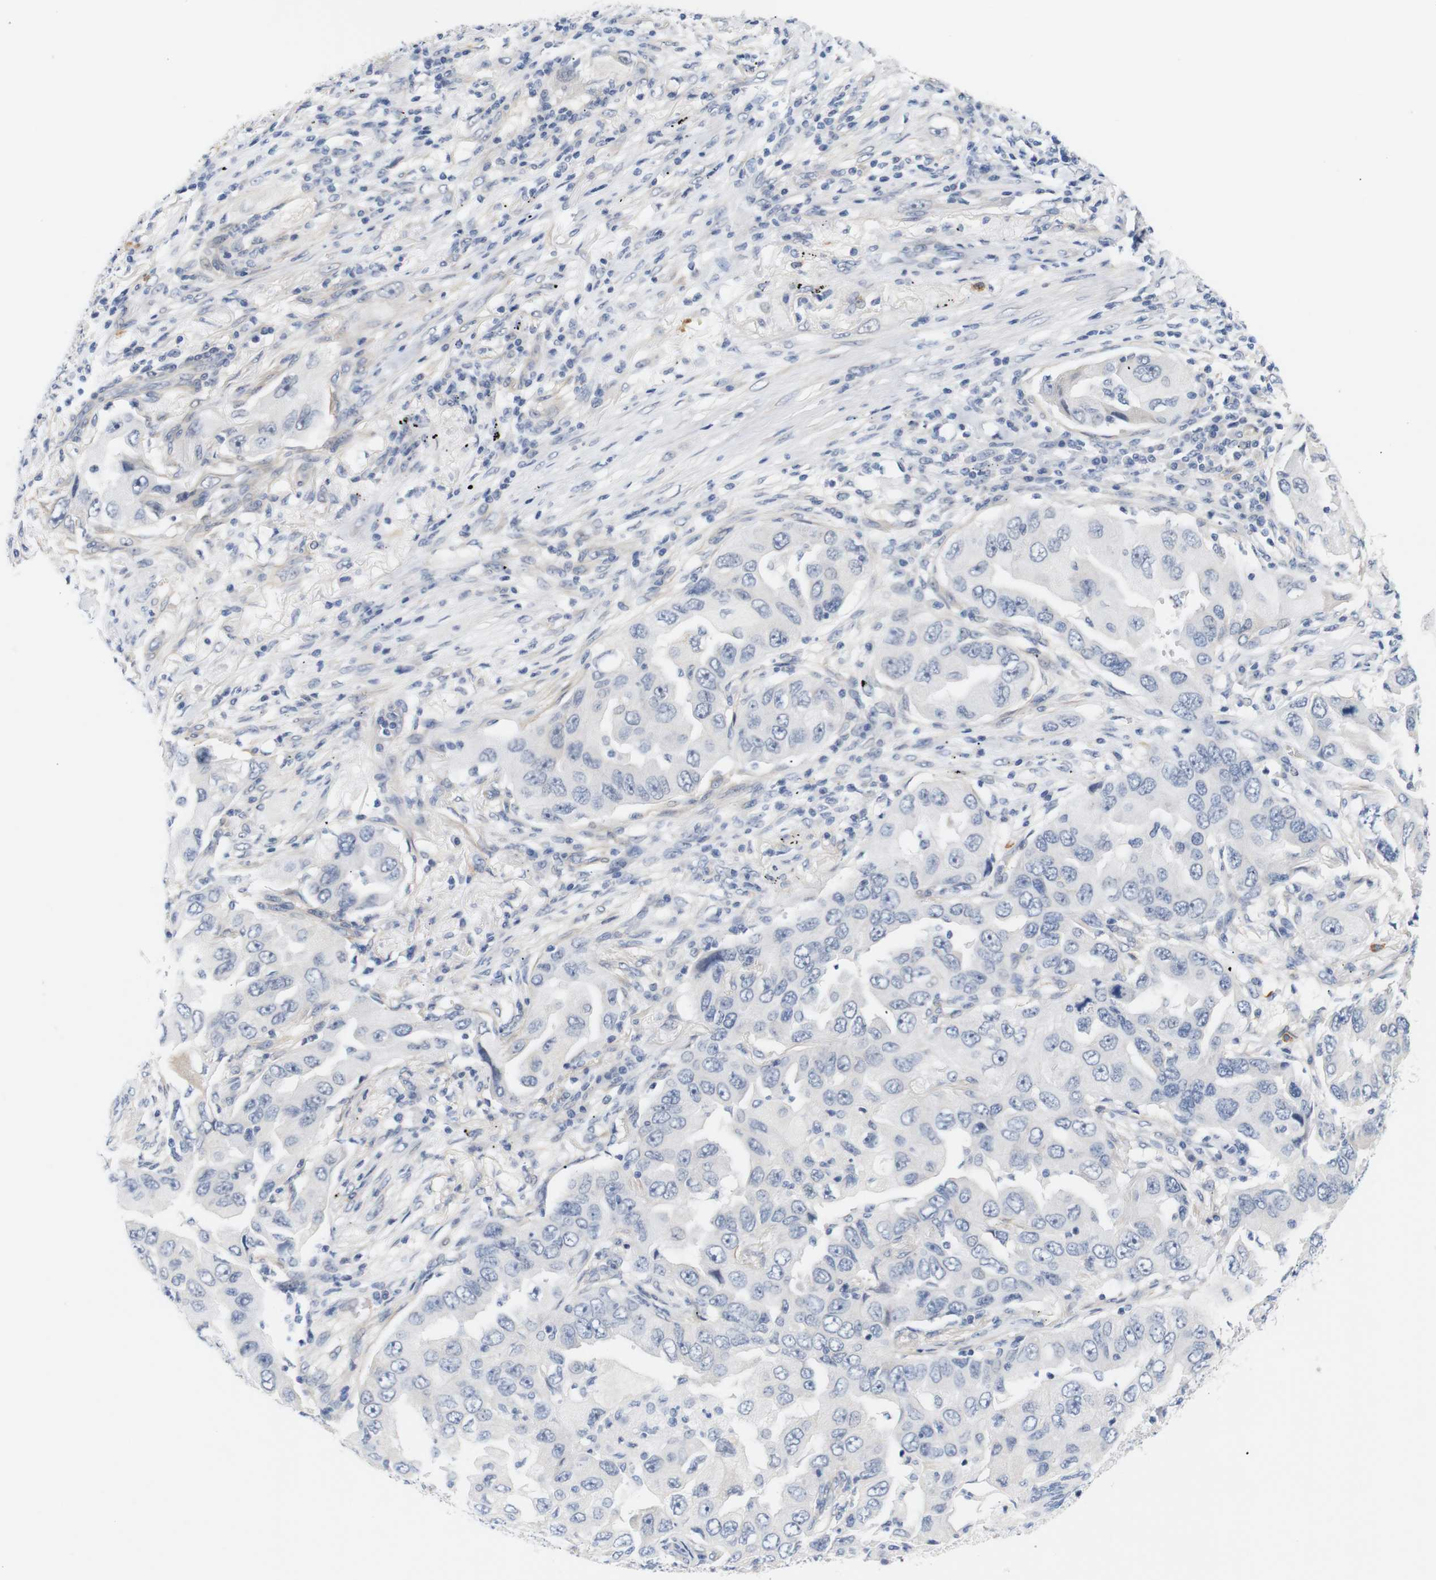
{"staining": {"intensity": "negative", "quantity": "none", "location": "none"}, "tissue": "lung cancer", "cell_type": "Tumor cells", "image_type": "cancer", "snomed": [{"axis": "morphology", "description": "Adenocarcinoma, NOS"}, {"axis": "topography", "description": "Lung"}], "caption": "IHC of human lung cancer displays no positivity in tumor cells. (Brightfield microscopy of DAB (3,3'-diaminobenzidine) IHC at high magnification).", "gene": "STMN3", "patient": {"sex": "female", "age": 65}}